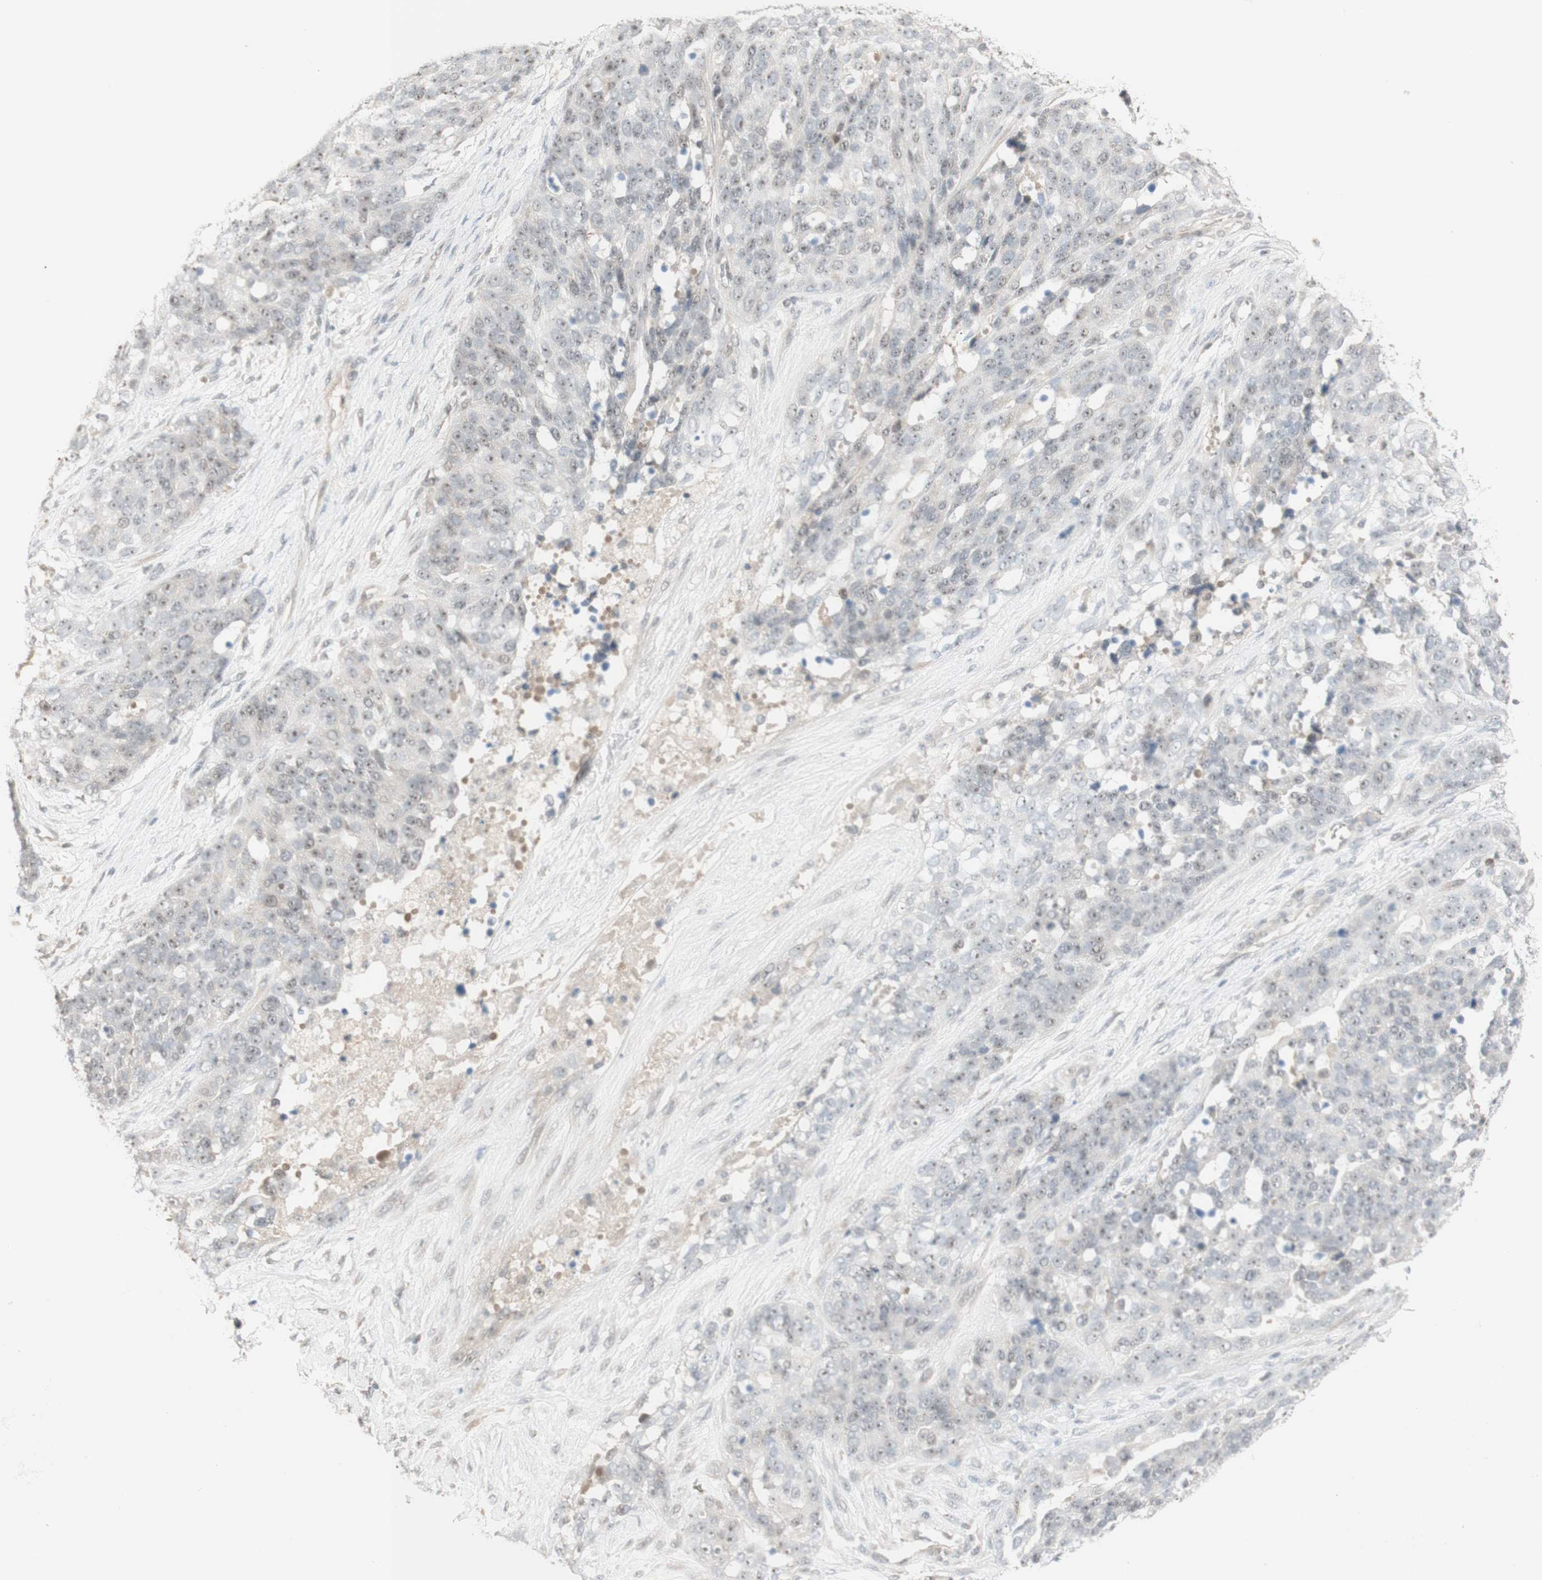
{"staining": {"intensity": "weak", "quantity": ">75%", "location": "nuclear"}, "tissue": "ovarian cancer", "cell_type": "Tumor cells", "image_type": "cancer", "snomed": [{"axis": "morphology", "description": "Cystadenocarcinoma, serous, NOS"}, {"axis": "topography", "description": "Ovary"}], "caption": "Weak nuclear protein positivity is seen in about >75% of tumor cells in ovarian cancer (serous cystadenocarcinoma). Using DAB (3,3'-diaminobenzidine) (brown) and hematoxylin (blue) stains, captured at high magnification using brightfield microscopy.", "gene": "PLCD4", "patient": {"sex": "female", "age": 44}}